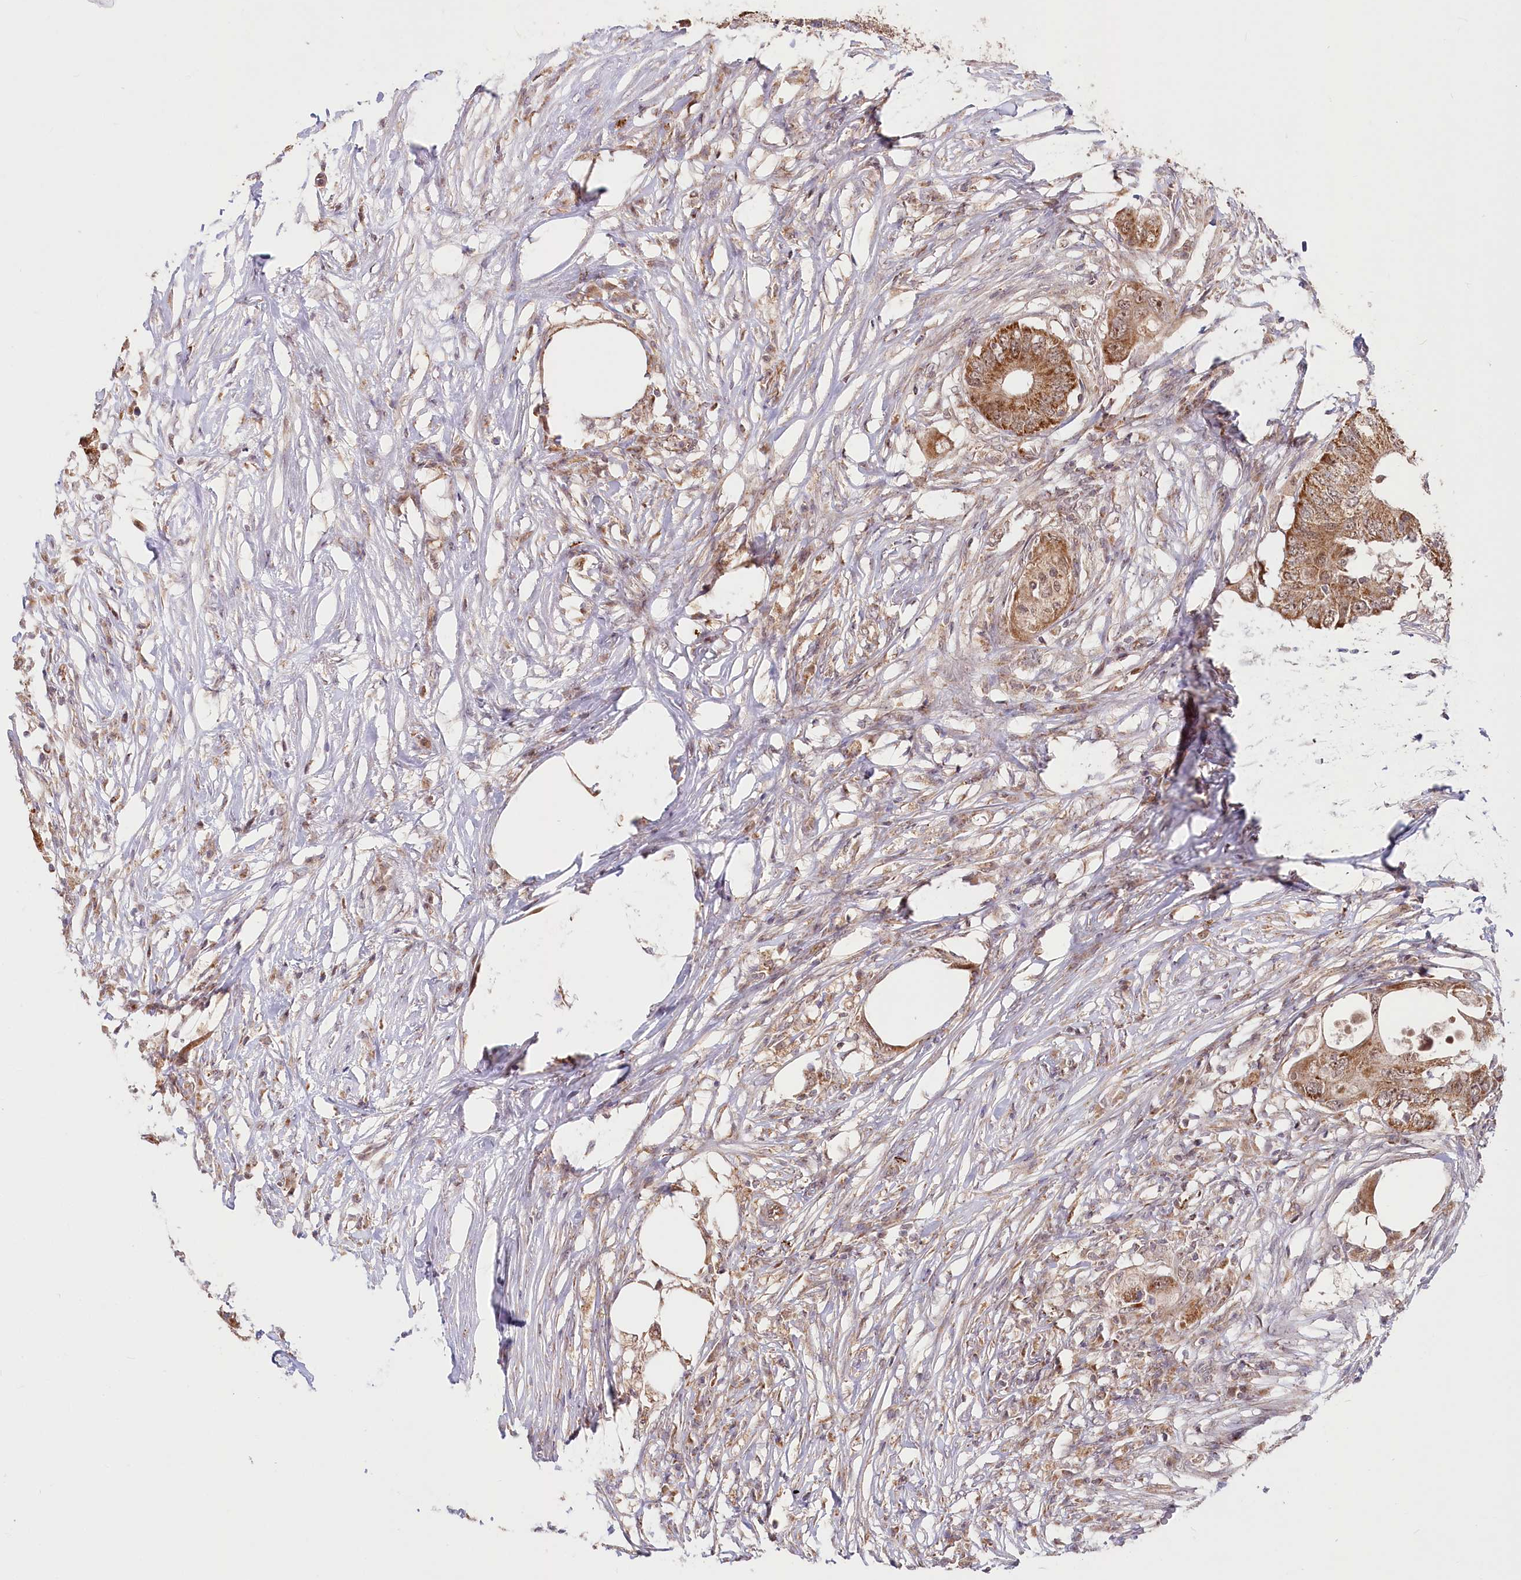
{"staining": {"intensity": "moderate", "quantity": ">75%", "location": "cytoplasmic/membranous"}, "tissue": "colorectal cancer", "cell_type": "Tumor cells", "image_type": "cancer", "snomed": [{"axis": "morphology", "description": "Adenocarcinoma, NOS"}, {"axis": "topography", "description": "Colon"}], "caption": "Adenocarcinoma (colorectal) stained with a protein marker shows moderate staining in tumor cells.", "gene": "RTN4IP1", "patient": {"sex": "male", "age": 71}}